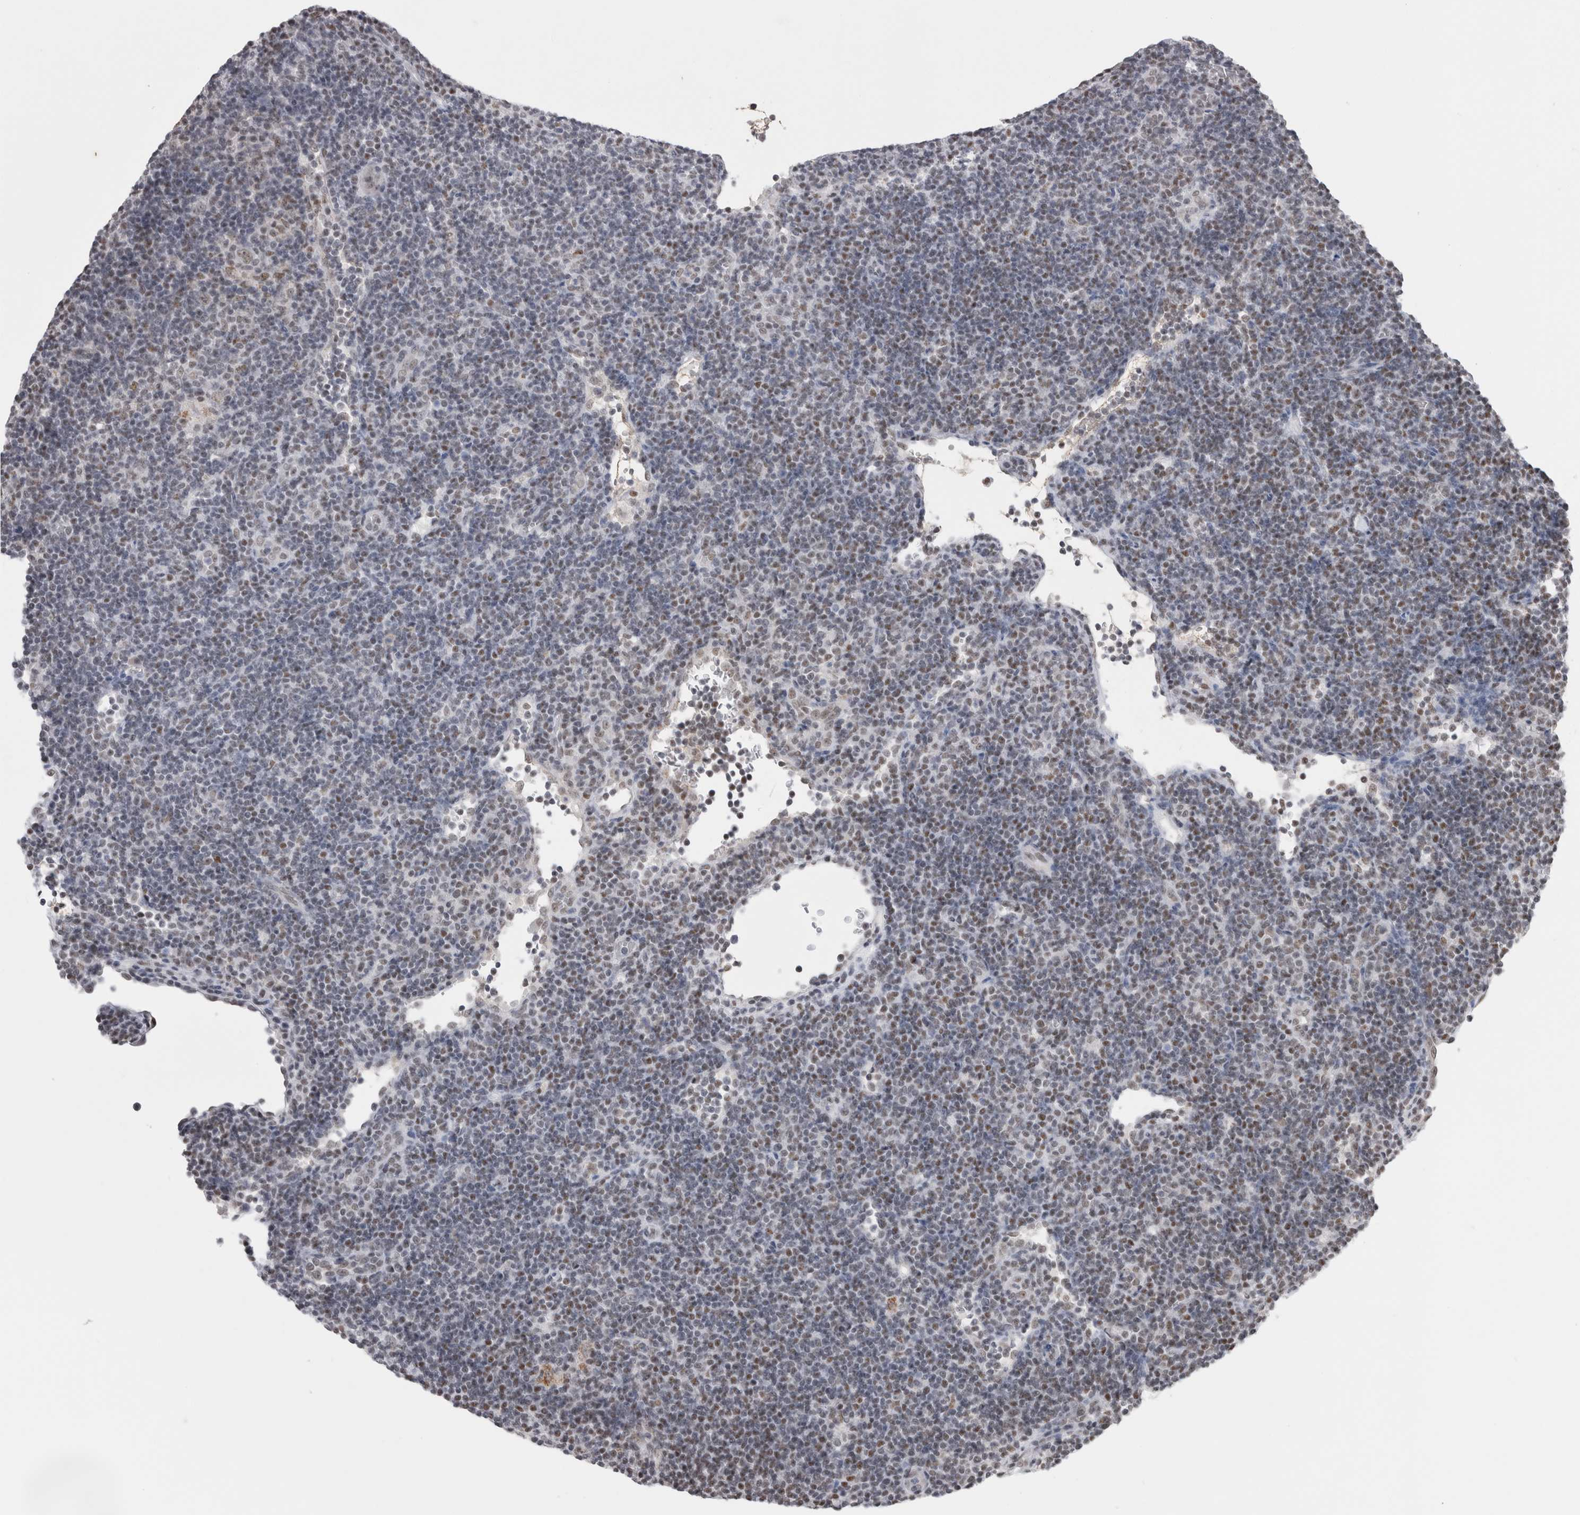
{"staining": {"intensity": "weak", "quantity": ">75%", "location": "nuclear"}, "tissue": "lymphoma", "cell_type": "Tumor cells", "image_type": "cancer", "snomed": [{"axis": "morphology", "description": "Hodgkin's disease, NOS"}, {"axis": "topography", "description": "Lymph node"}], "caption": "Tumor cells reveal low levels of weak nuclear expression in about >75% of cells in human lymphoma.", "gene": "DAXX", "patient": {"sex": "female", "age": 57}}